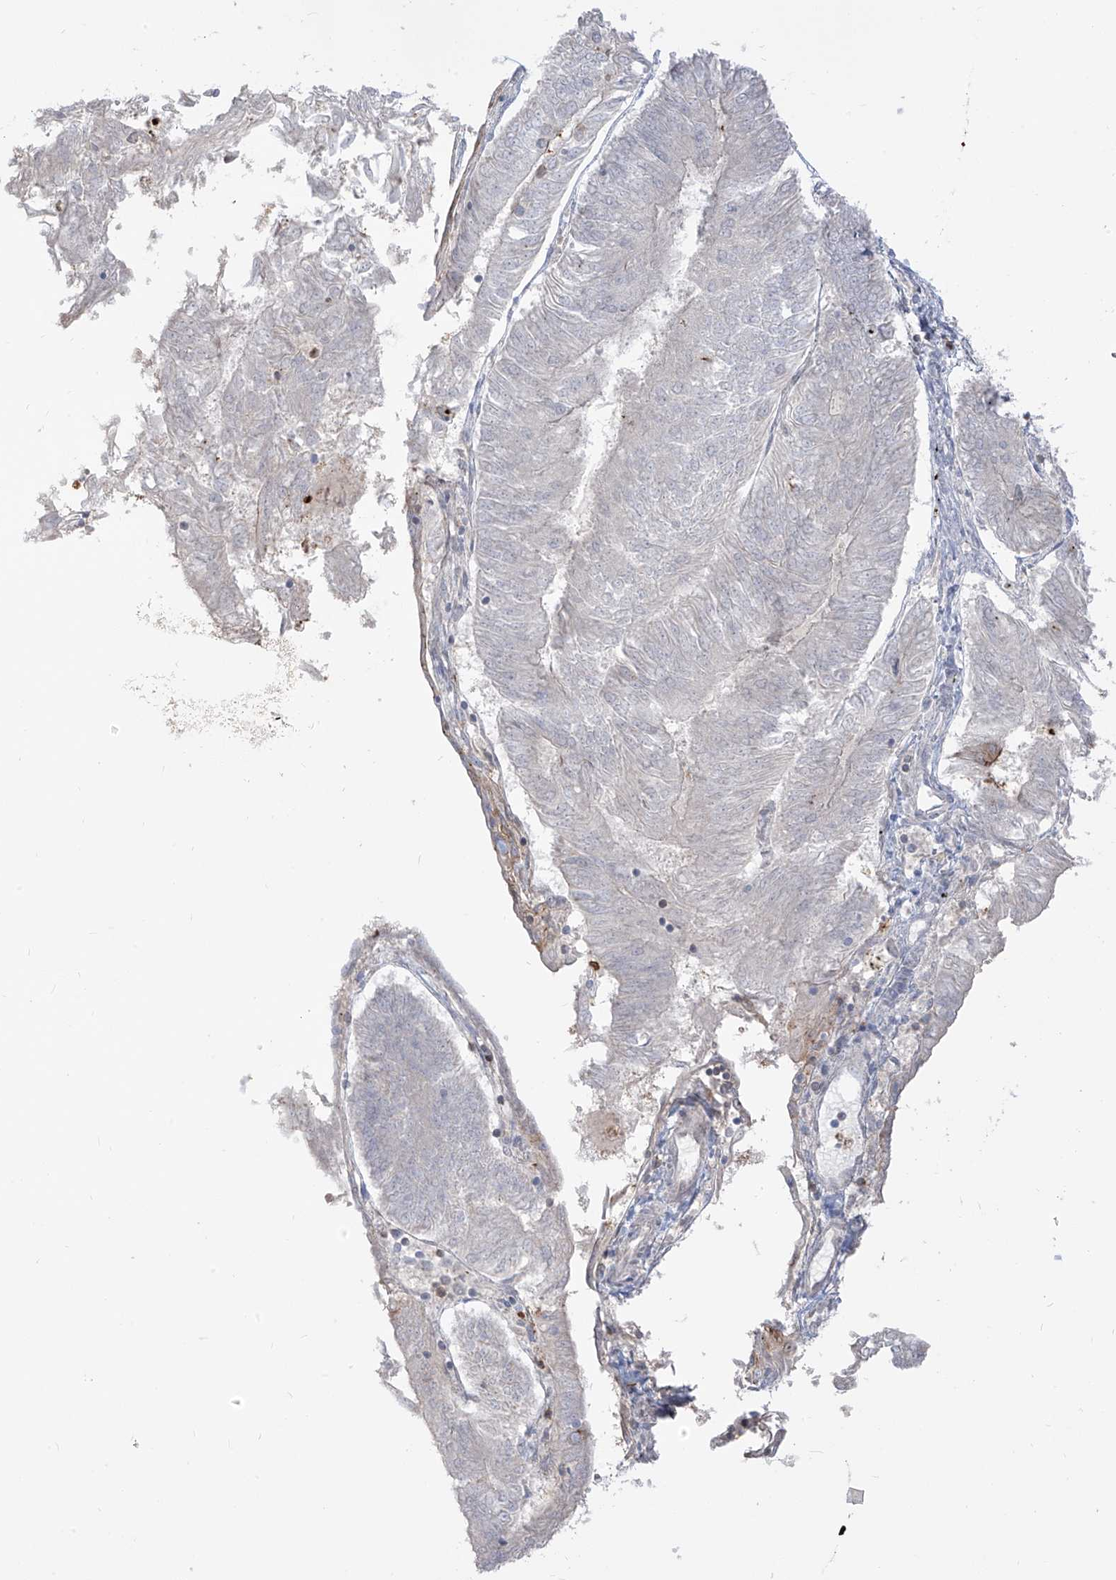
{"staining": {"intensity": "negative", "quantity": "none", "location": "none"}, "tissue": "endometrial cancer", "cell_type": "Tumor cells", "image_type": "cancer", "snomed": [{"axis": "morphology", "description": "Adenocarcinoma, NOS"}, {"axis": "topography", "description": "Endometrium"}], "caption": "The micrograph shows no staining of tumor cells in endometrial adenocarcinoma. Brightfield microscopy of immunohistochemistry stained with DAB (brown) and hematoxylin (blue), captured at high magnification.", "gene": "NOTO", "patient": {"sex": "female", "age": 58}}